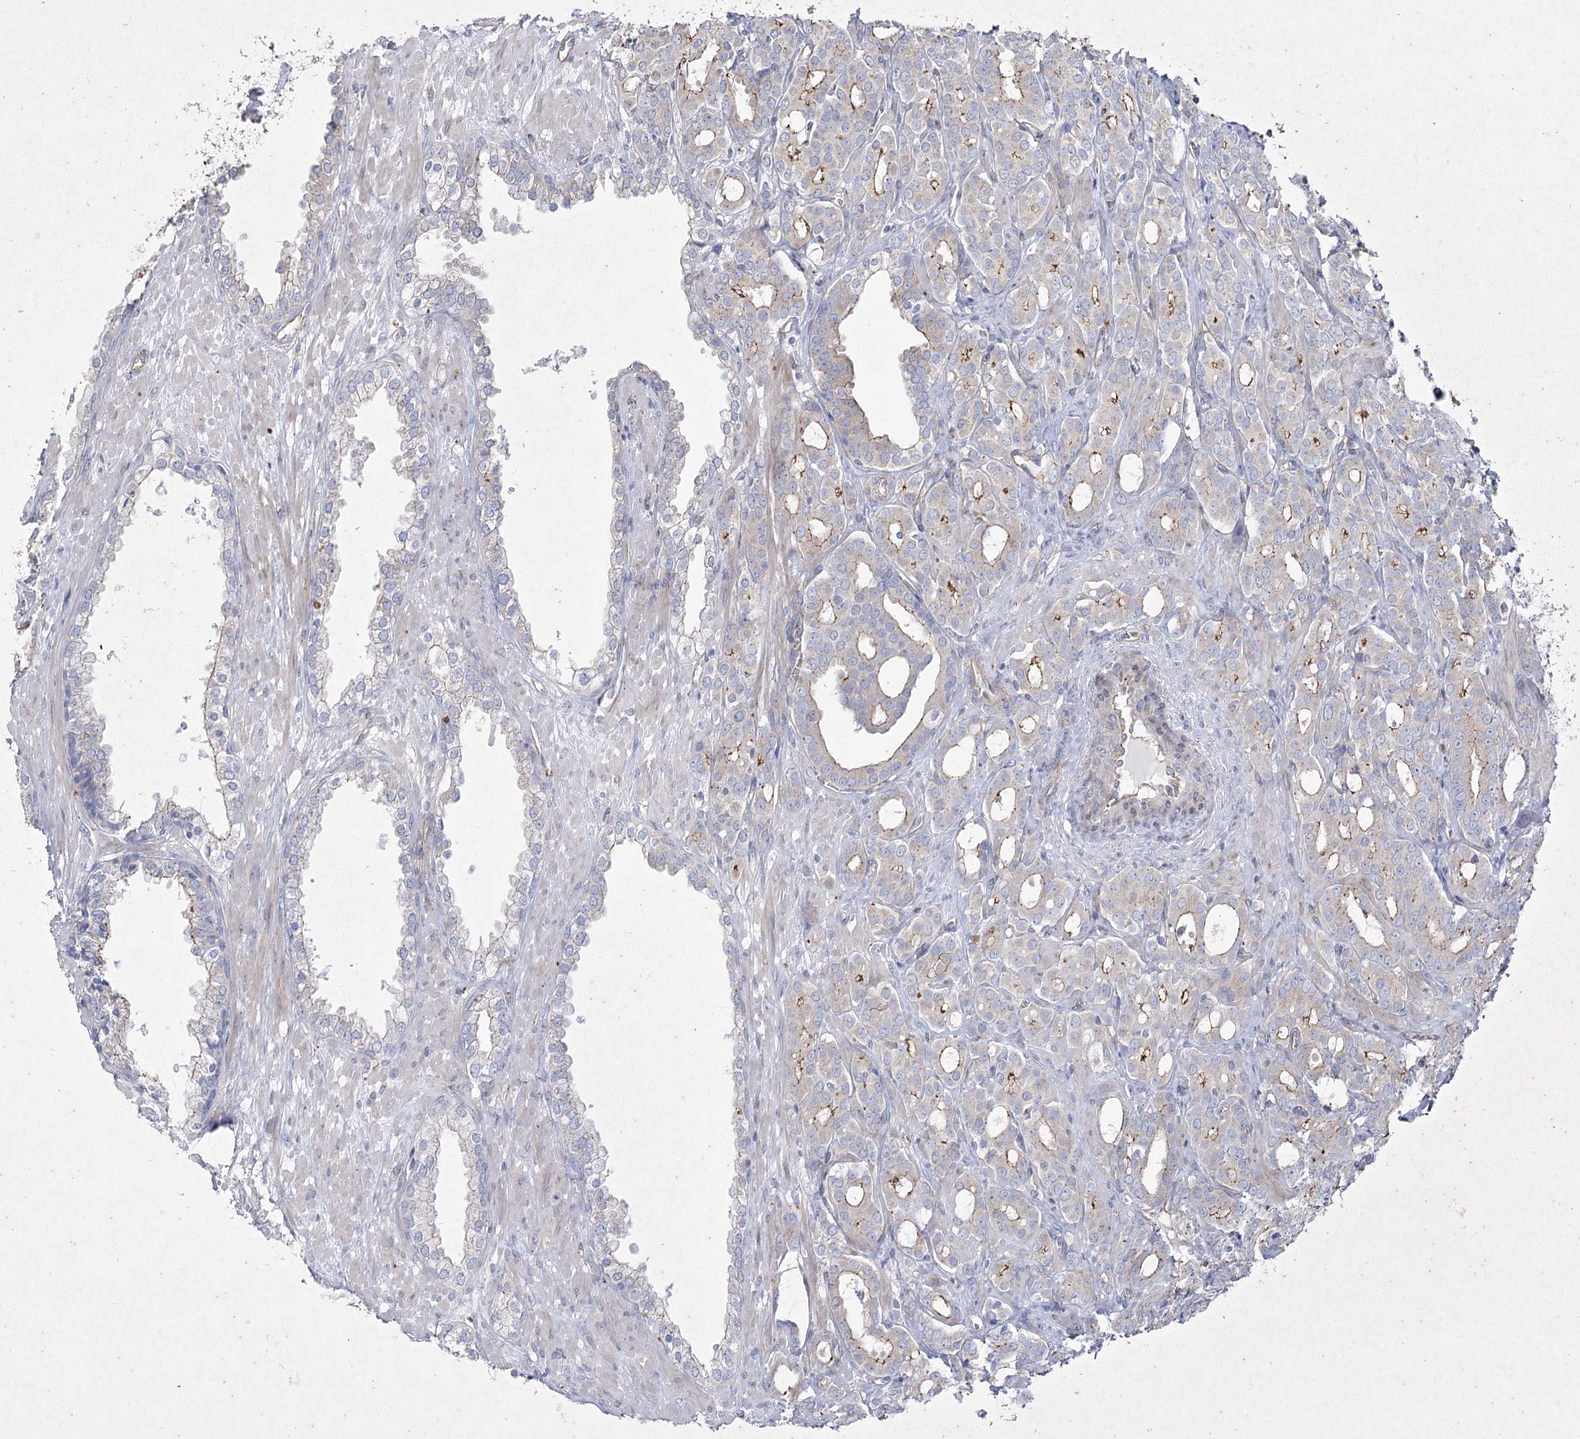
{"staining": {"intensity": "moderate", "quantity": "<25%", "location": "cytoplasmic/membranous"}, "tissue": "prostate cancer", "cell_type": "Tumor cells", "image_type": "cancer", "snomed": [{"axis": "morphology", "description": "Adenocarcinoma, High grade"}, {"axis": "topography", "description": "Prostate"}], "caption": "The photomicrograph demonstrates a brown stain indicating the presence of a protein in the cytoplasmic/membranous of tumor cells in prostate cancer (adenocarcinoma (high-grade)).", "gene": "LDLRAD3", "patient": {"sex": "male", "age": 72}}